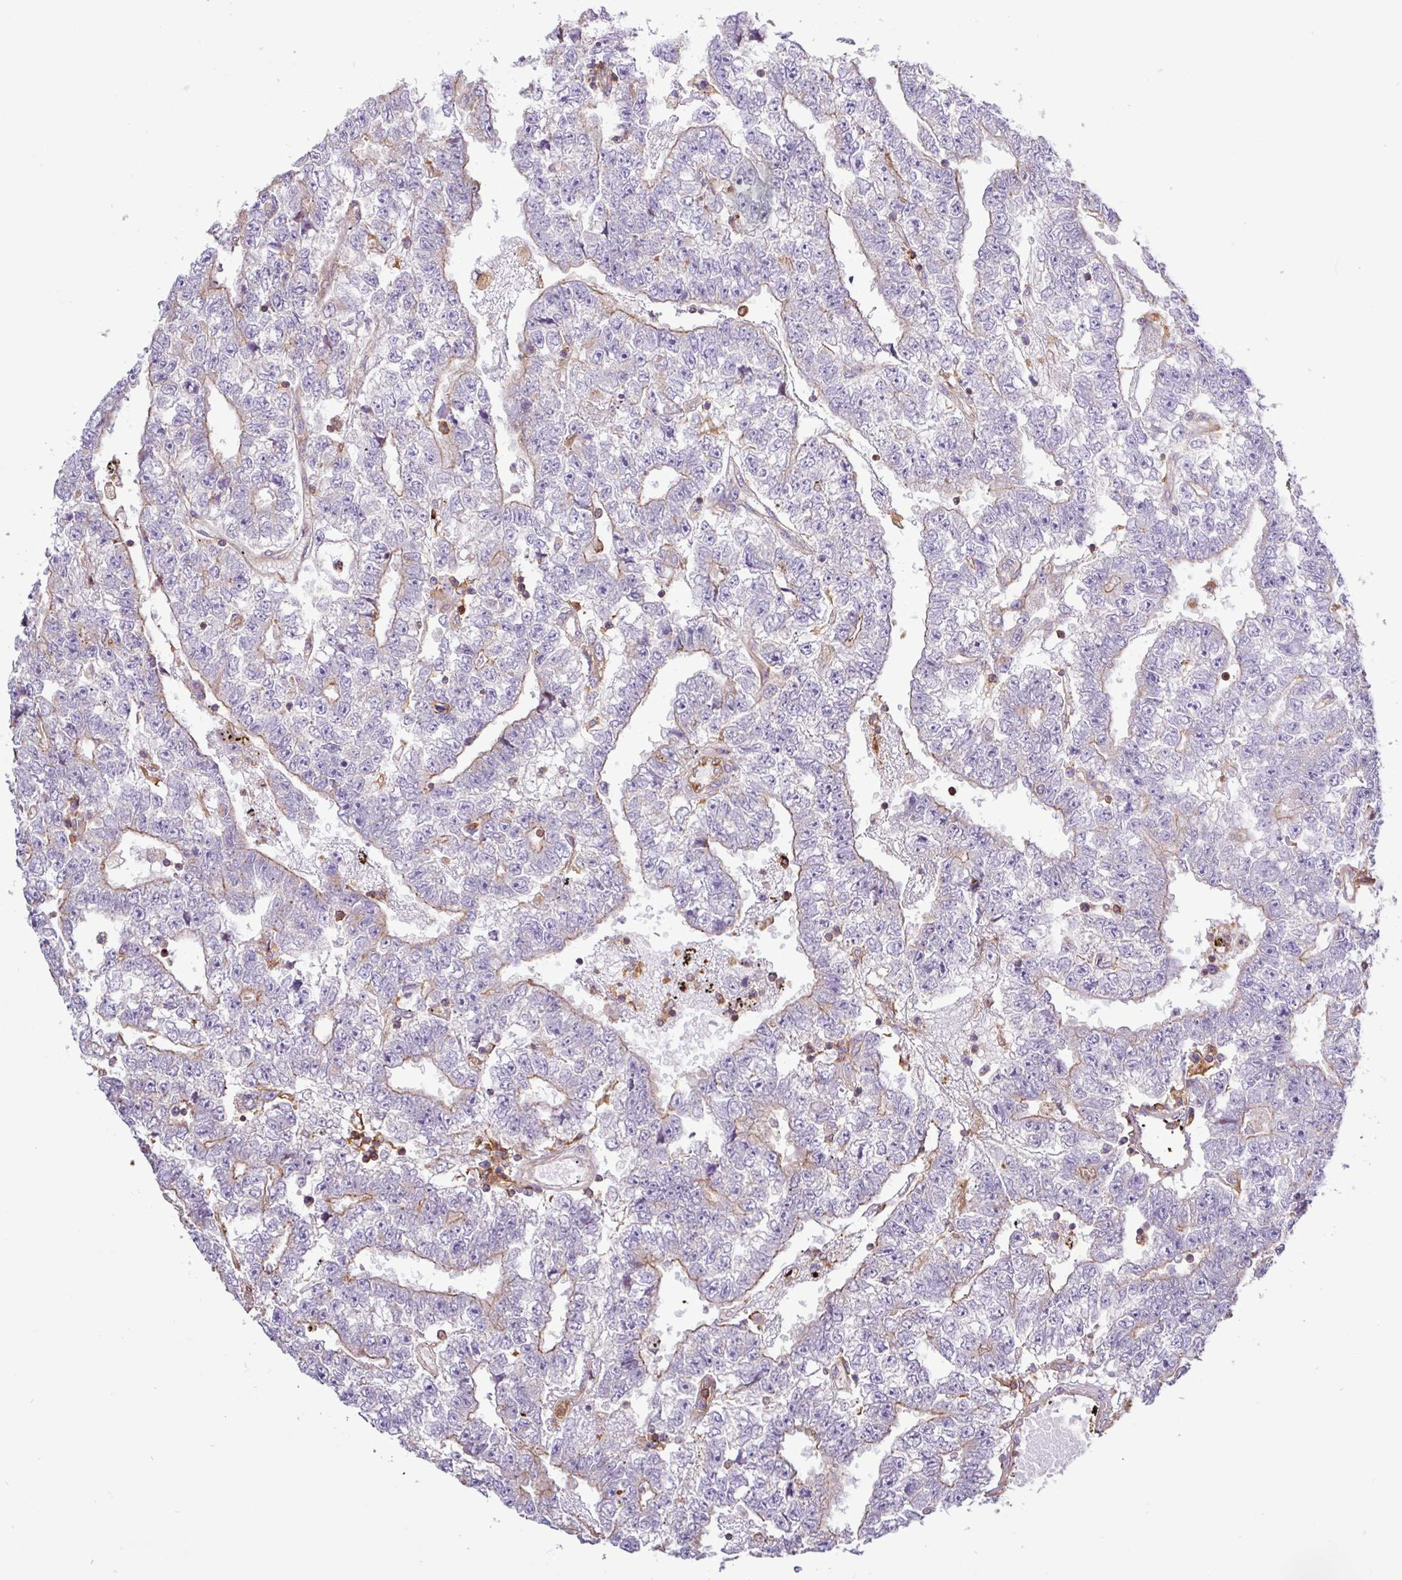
{"staining": {"intensity": "weak", "quantity": "25%-75%", "location": "cytoplasmic/membranous"}, "tissue": "testis cancer", "cell_type": "Tumor cells", "image_type": "cancer", "snomed": [{"axis": "morphology", "description": "Carcinoma, Embryonal, NOS"}, {"axis": "topography", "description": "Testis"}], "caption": "Protein staining of embryonal carcinoma (testis) tissue displays weak cytoplasmic/membranous expression in about 25%-75% of tumor cells. The protein is shown in brown color, while the nuclei are stained blue.", "gene": "ACTR3", "patient": {"sex": "male", "age": 25}}